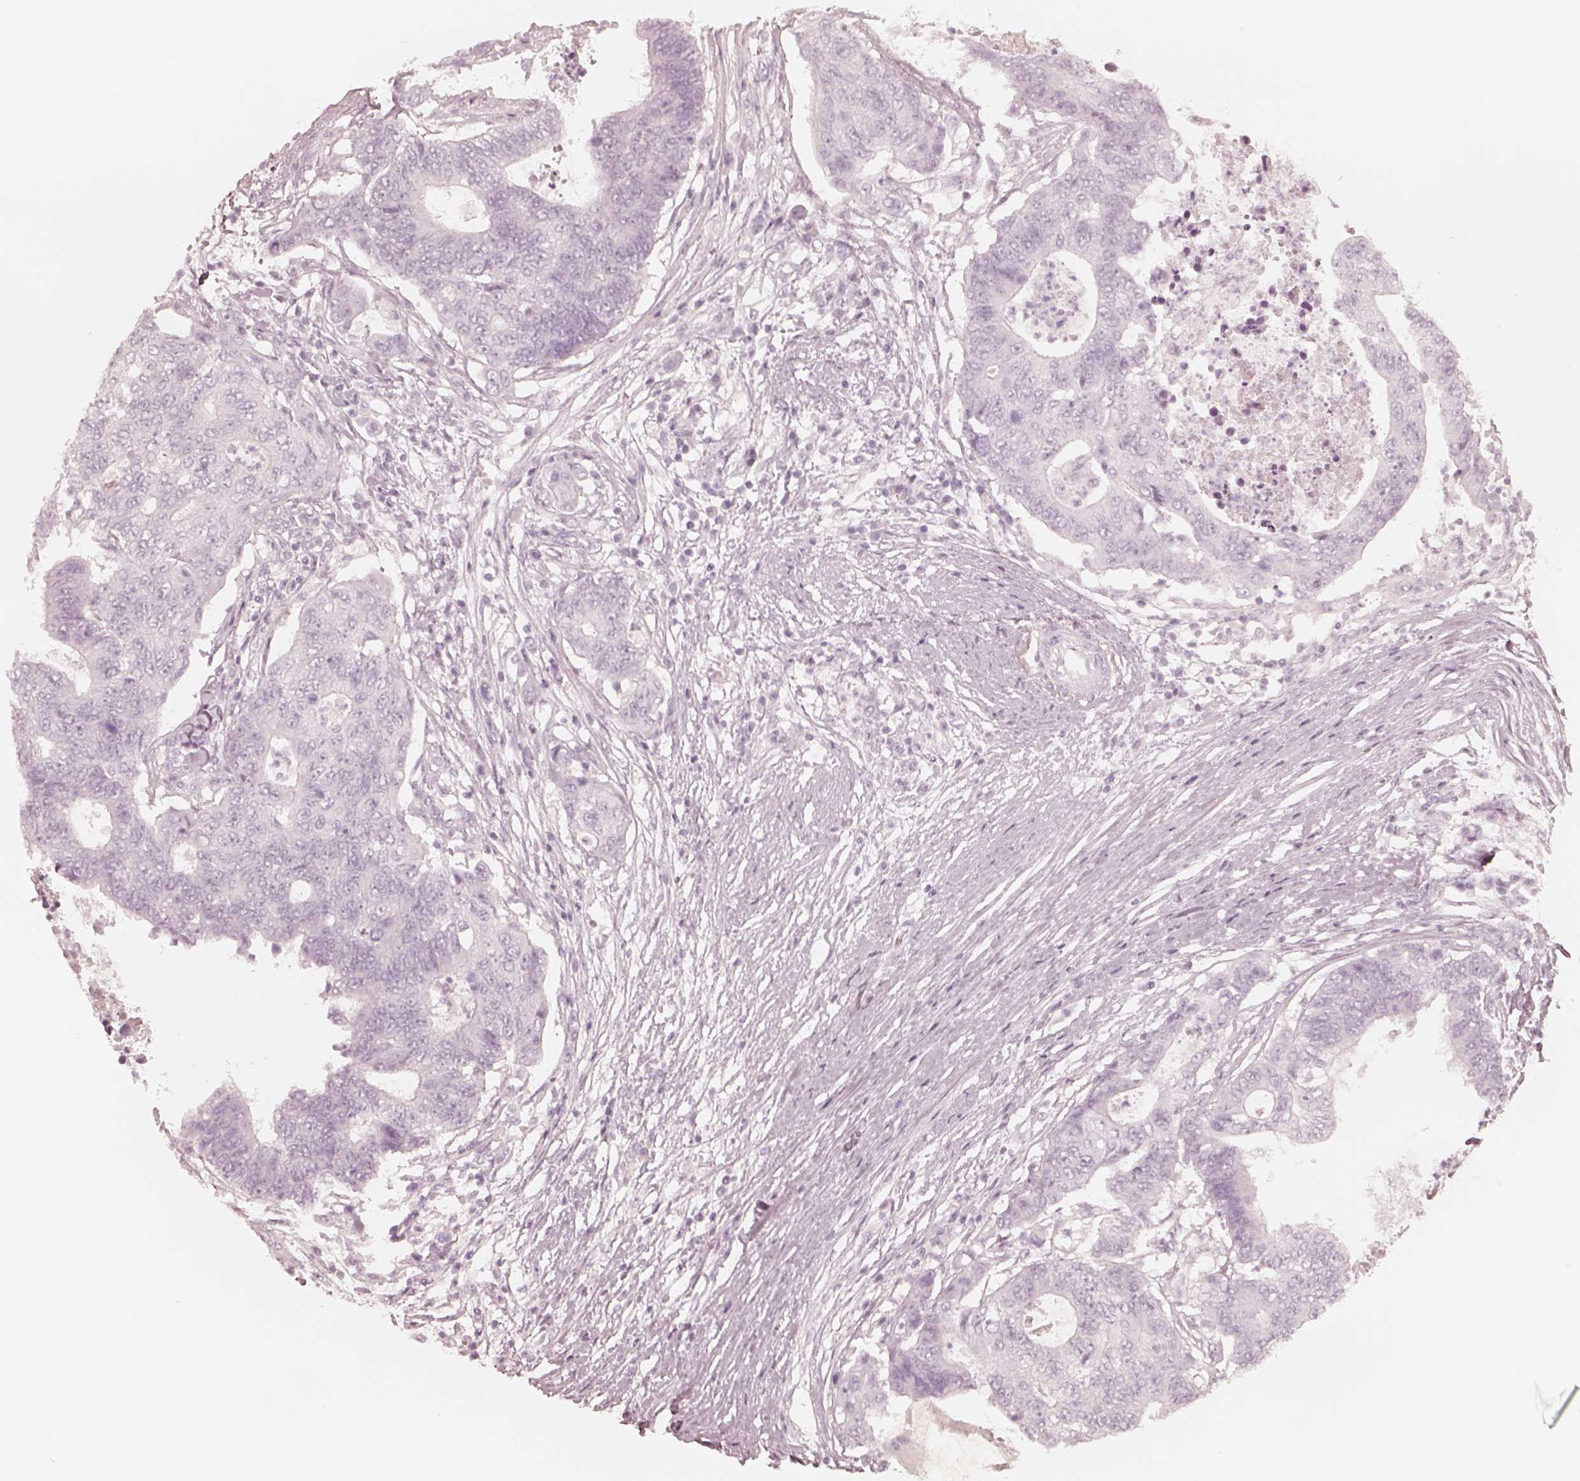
{"staining": {"intensity": "negative", "quantity": "none", "location": "none"}, "tissue": "colorectal cancer", "cell_type": "Tumor cells", "image_type": "cancer", "snomed": [{"axis": "morphology", "description": "Adenocarcinoma, NOS"}, {"axis": "topography", "description": "Colon"}], "caption": "A high-resolution micrograph shows immunohistochemistry (IHC) staining of colorectal adenocarcinoma, which reveals no significant expression in tumor cells.", "gene": "KRT82", "patient": {"sex": "female", "age": 48}}